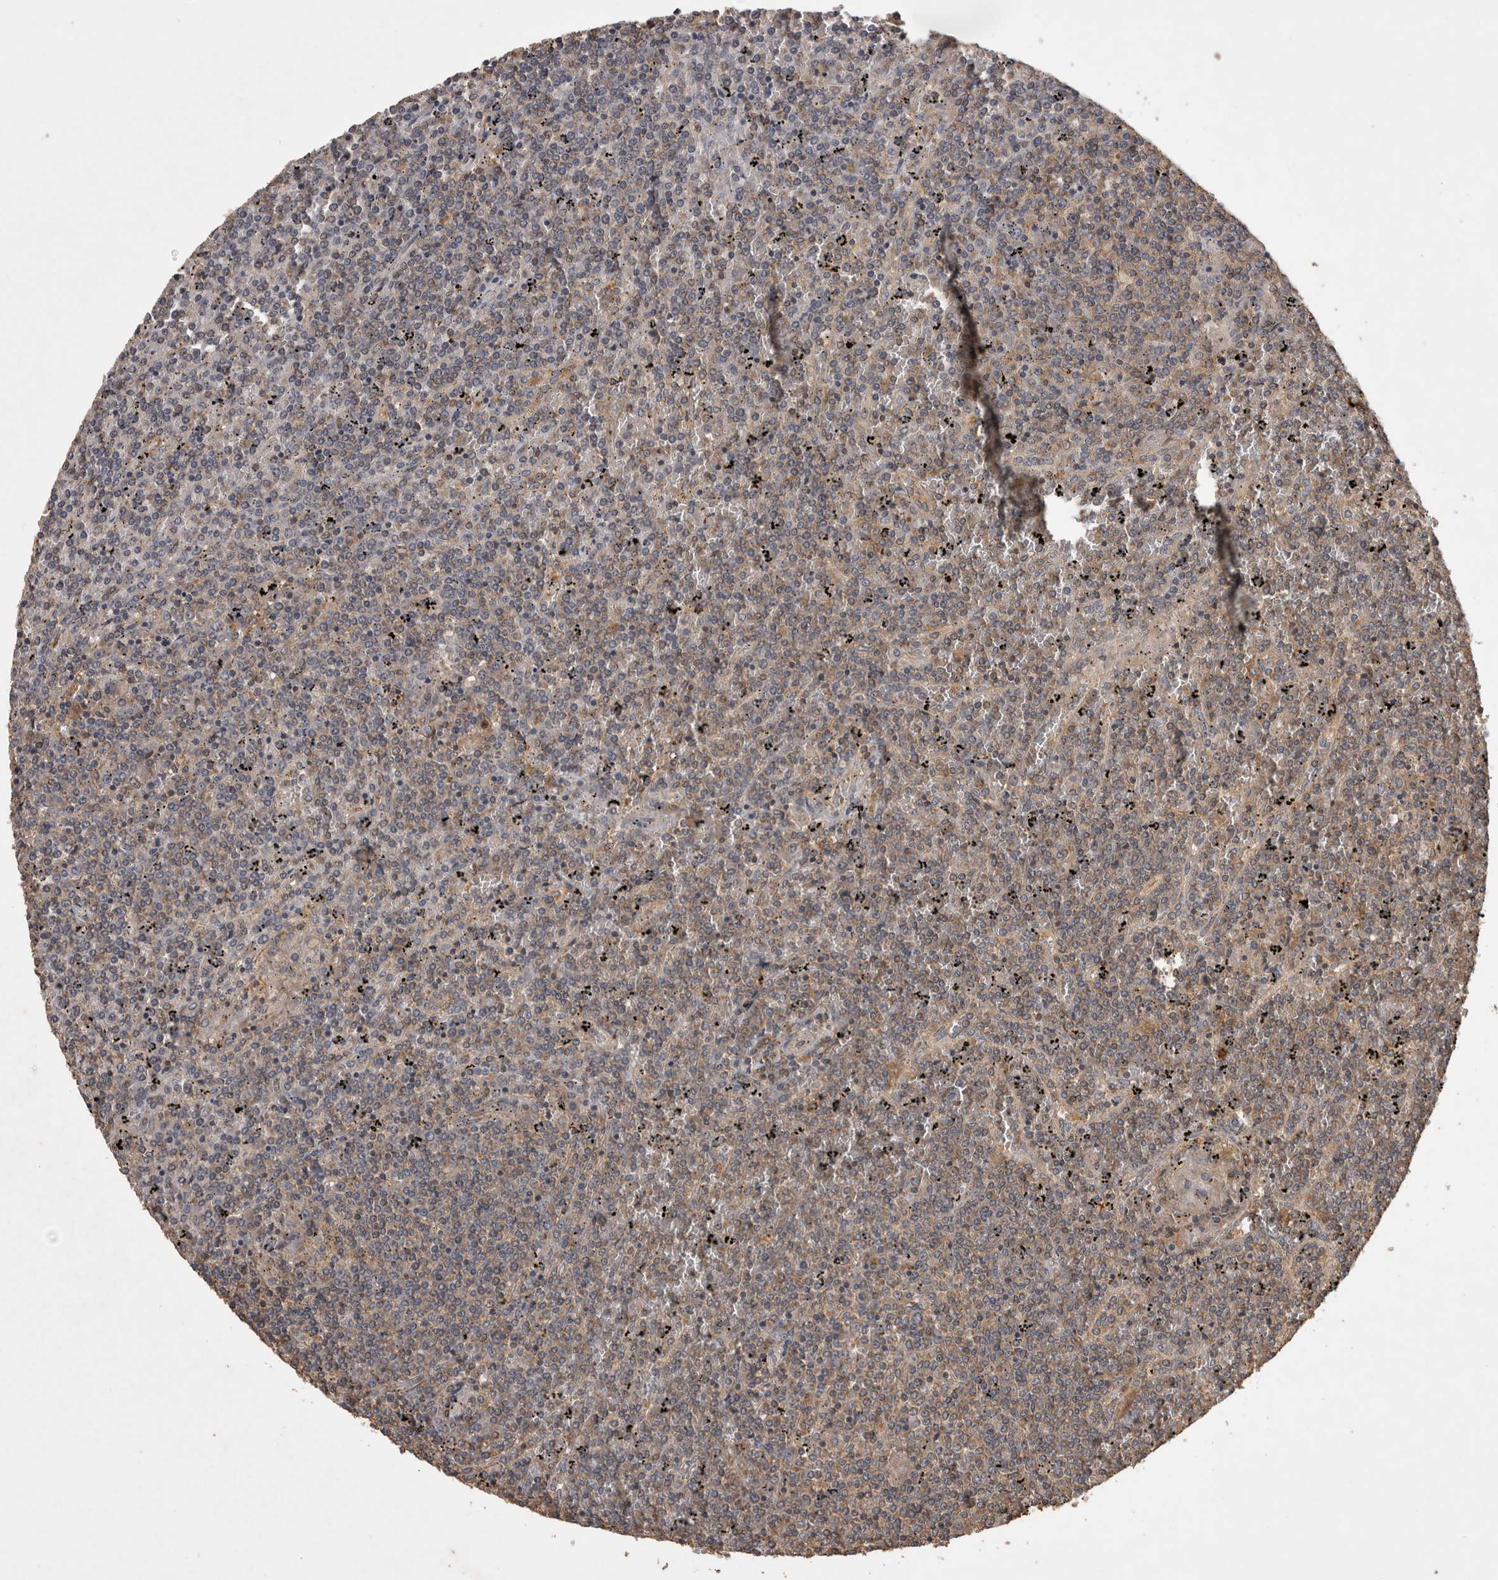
{"staining": {"intensity": "weak", "quantity": "25%-75%", "location": "cytoplasmic/membranous"}, "tissue": "lymphoma", "cell_type": "Tumor cells", "image_type": "cancer", "snomed": [{"axis": "morphology", "description": "Malignant lymphoma, non-Hodgkin's type, Low grade"}, {"axis": "topography", "description": "Spleen"}], "caption": "Low-grade malignant lymphoma, non-Hodgkin's type was stained to show a protein in brown. There is low levels of weak cytoplasmic/membranous positivity in about 25%-75% of tumor cells. Using DAB (3,3'-diaminobenzidine) (brown) and hematoxylin (blue) stains, captured at high magnification using brightfield microscopy.", "gene": "TRMT61B", "patient": {"sex": "female", "age": 19}}